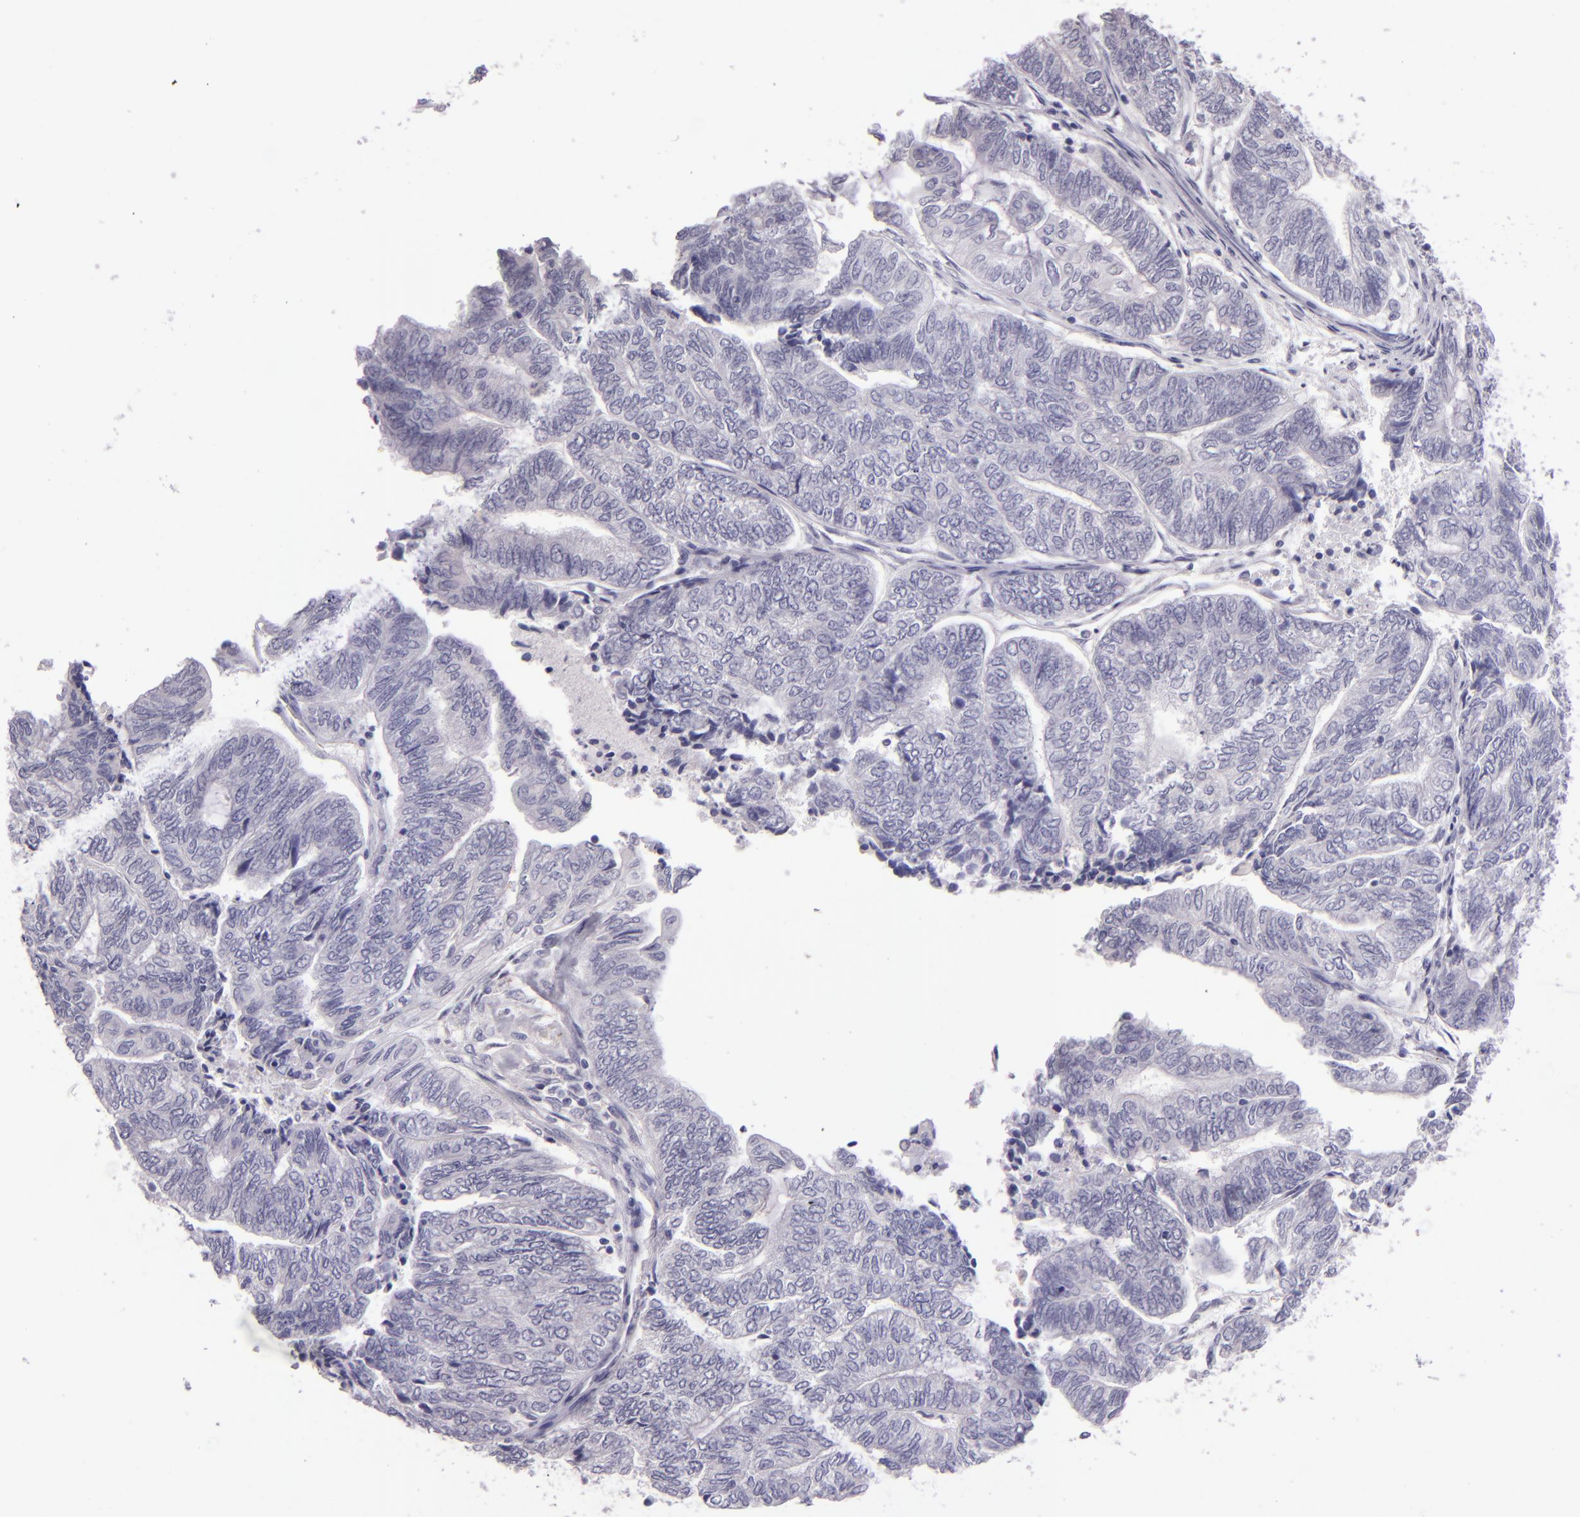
{"staining": {"intensity": "negative", "quantity": "none", "location": "none"}, "tissue": "endometrial cancer", "cell_type": "Tumor cells", "image_type": "cancer", "snomed": [{"axis": "morphology", "description": "Adenocarcinoma, NOS"}, {"axis": "topography", "description": "Uterus"}, {"axis": "topography", "description": "Endometrium"}], "caption": "A histopathology image of human adenocarcinoma (endometrial) is negative for staining in tumor cells.", "gene": "SNCB", "patient": {"sex": "female", "age": 70}}